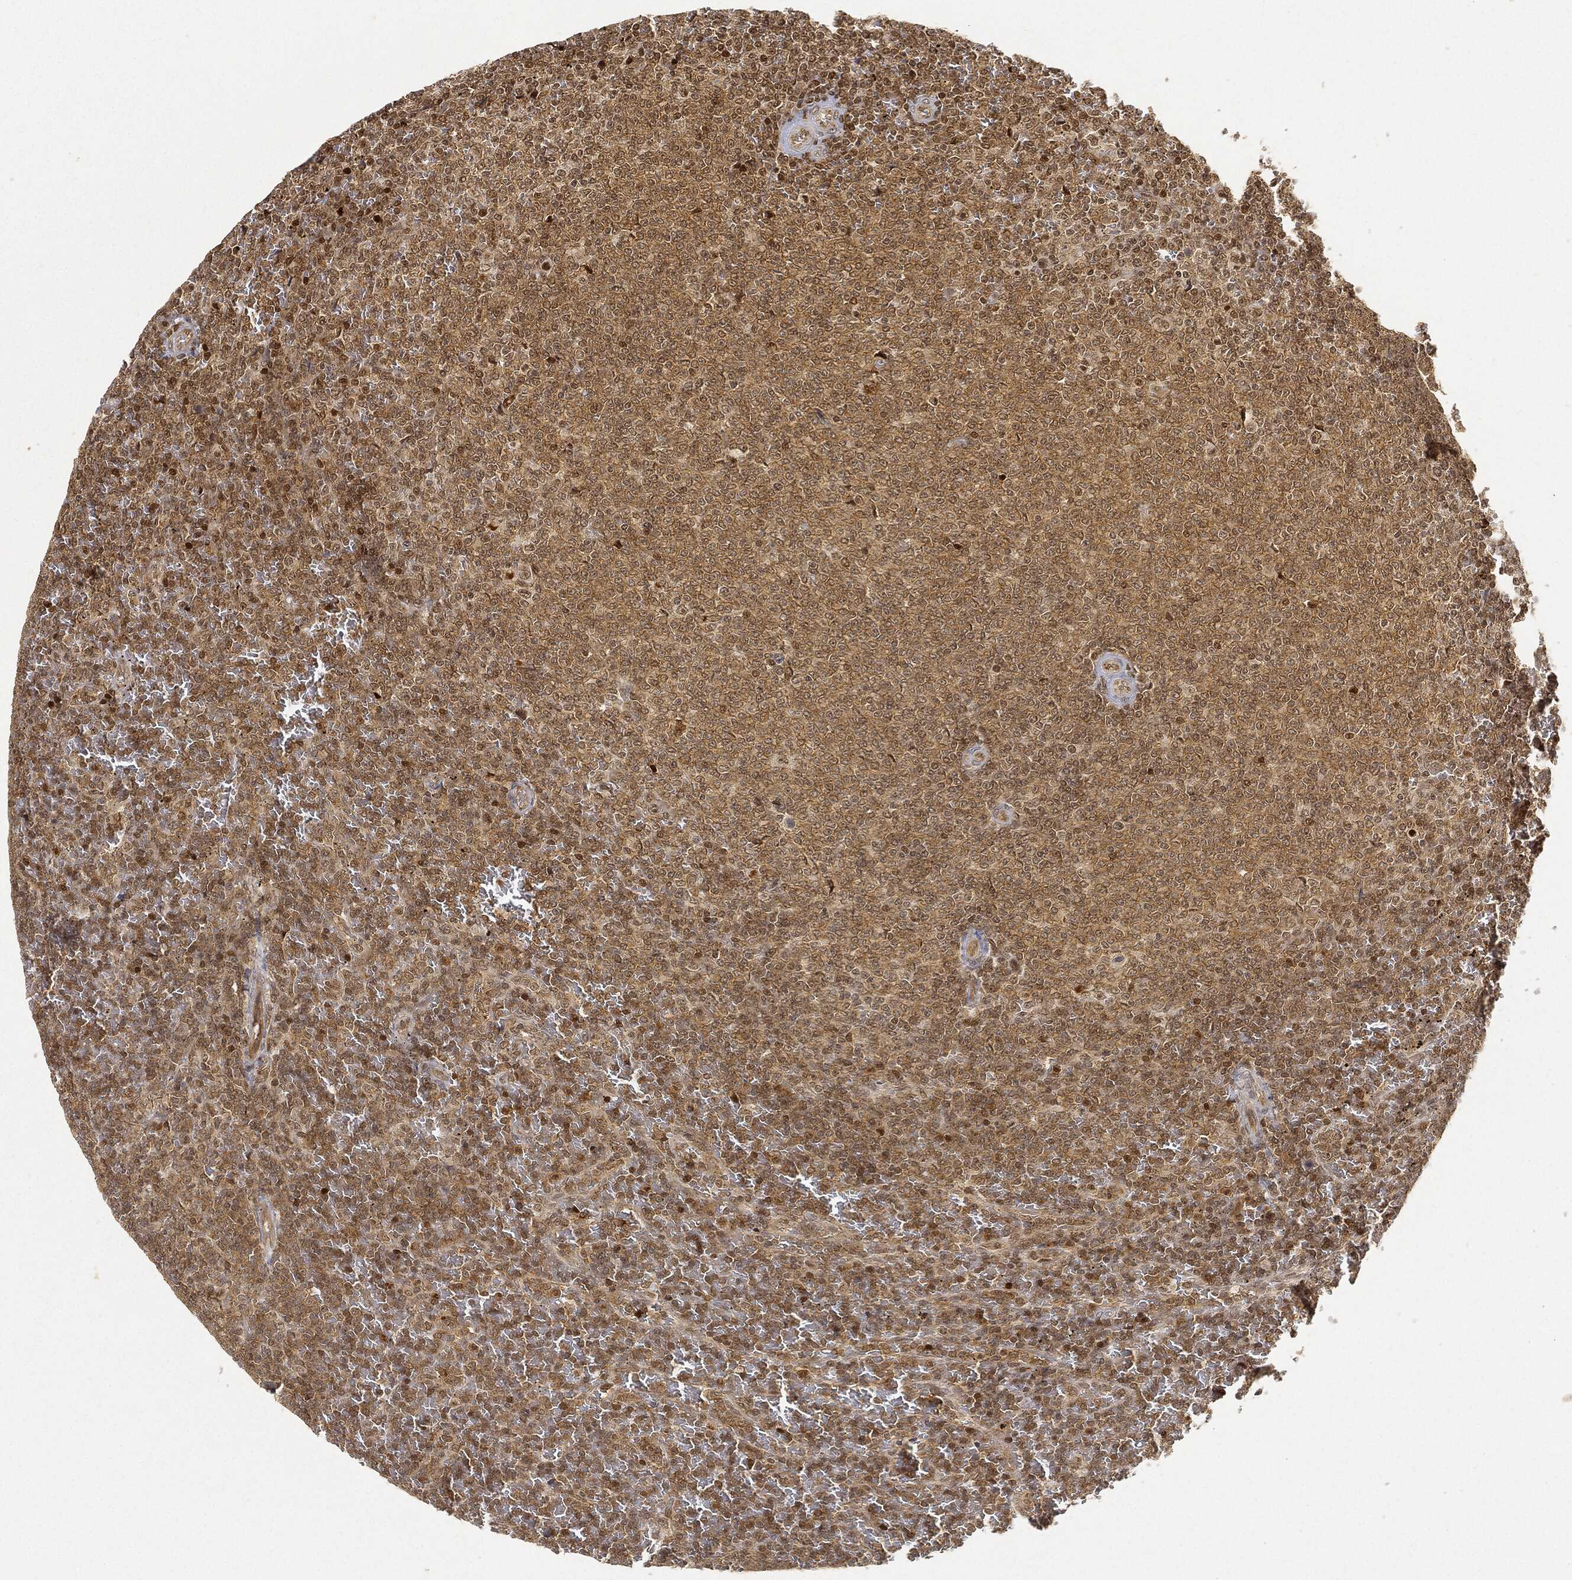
{"staining": {"intensity": "moderate", "quantity": ">75%", "location": "cytoplasmic/membranous,nuclear"}, "tissue": "lymphoma", "cell_type": "Tumor cells", "image_type": "cancer", "snomed": [{"axis": "morphology", "description": "Malignant lymphoma, non-Hodgkin's type, Low grade"}, {"axis": "topography", "description": "Spleen"}], "caption": "Low-grade malignant lymphoma, non-Hodgkin's type tissue demonstrates moderate cytoplasmic/membranous and nuclear positivity in about >75% of tumor cells, visualized by immunohistochemistry.", "gene": "CIB1", "patient": {"sex": "female", "age": 77}}